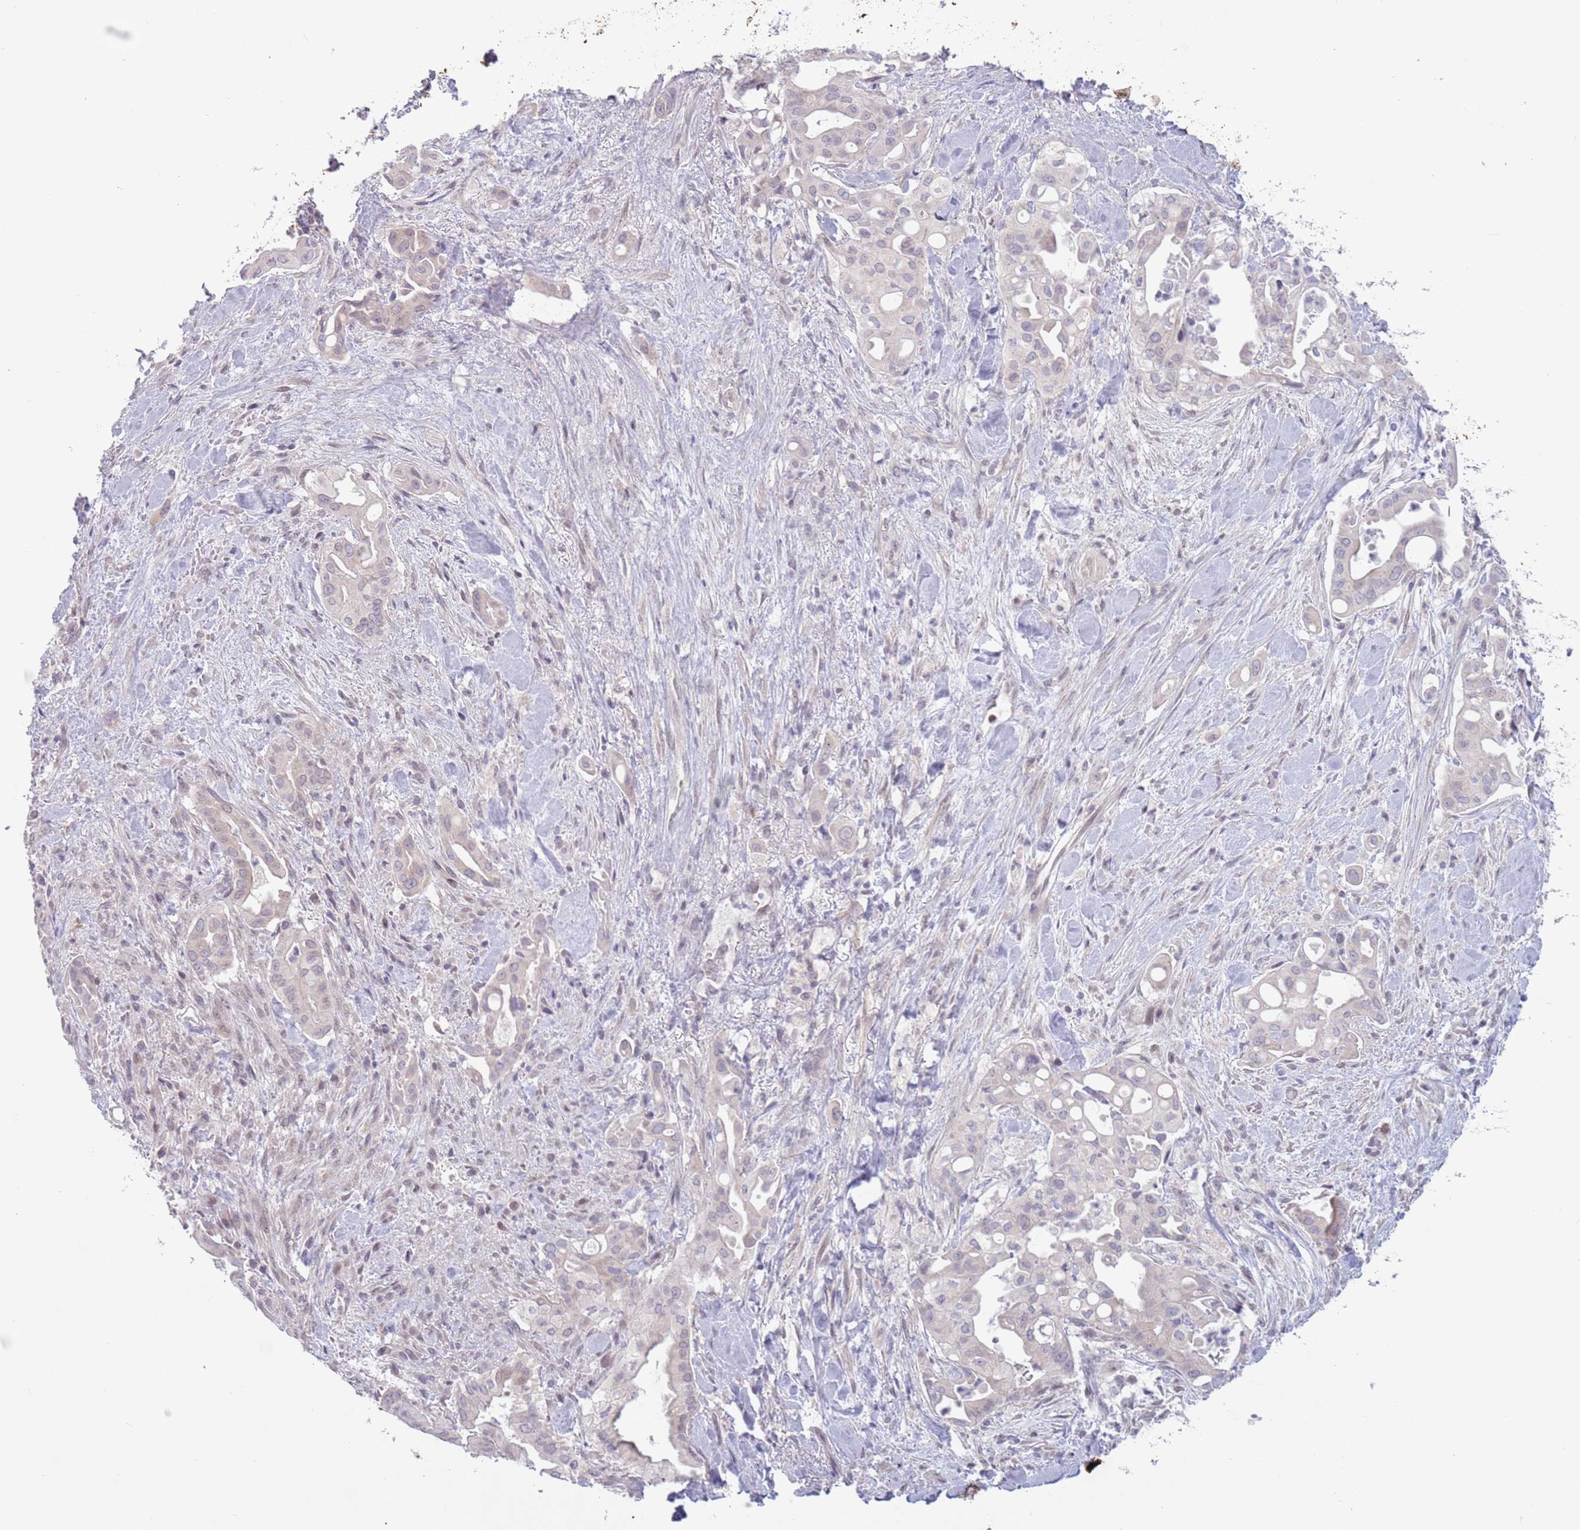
{"staining": {"intensity": "negative", "quantity": "none", "location": "none"}, "tissue": "liver cancer", "cell_type": "Tumor cells", "image_type": "cancer", "snomed": [{"axis": "morphology", "description": "Cholangiocarcinoma"}, {"axis": "topography", "description": "Liver"}], "caption": "A micrograph of human liver cancer (cholangiocarcinoma) is negative for staining in tumor cells.", "gene": "MRPL34", "patient": {"sex": "female", "age": 68}}